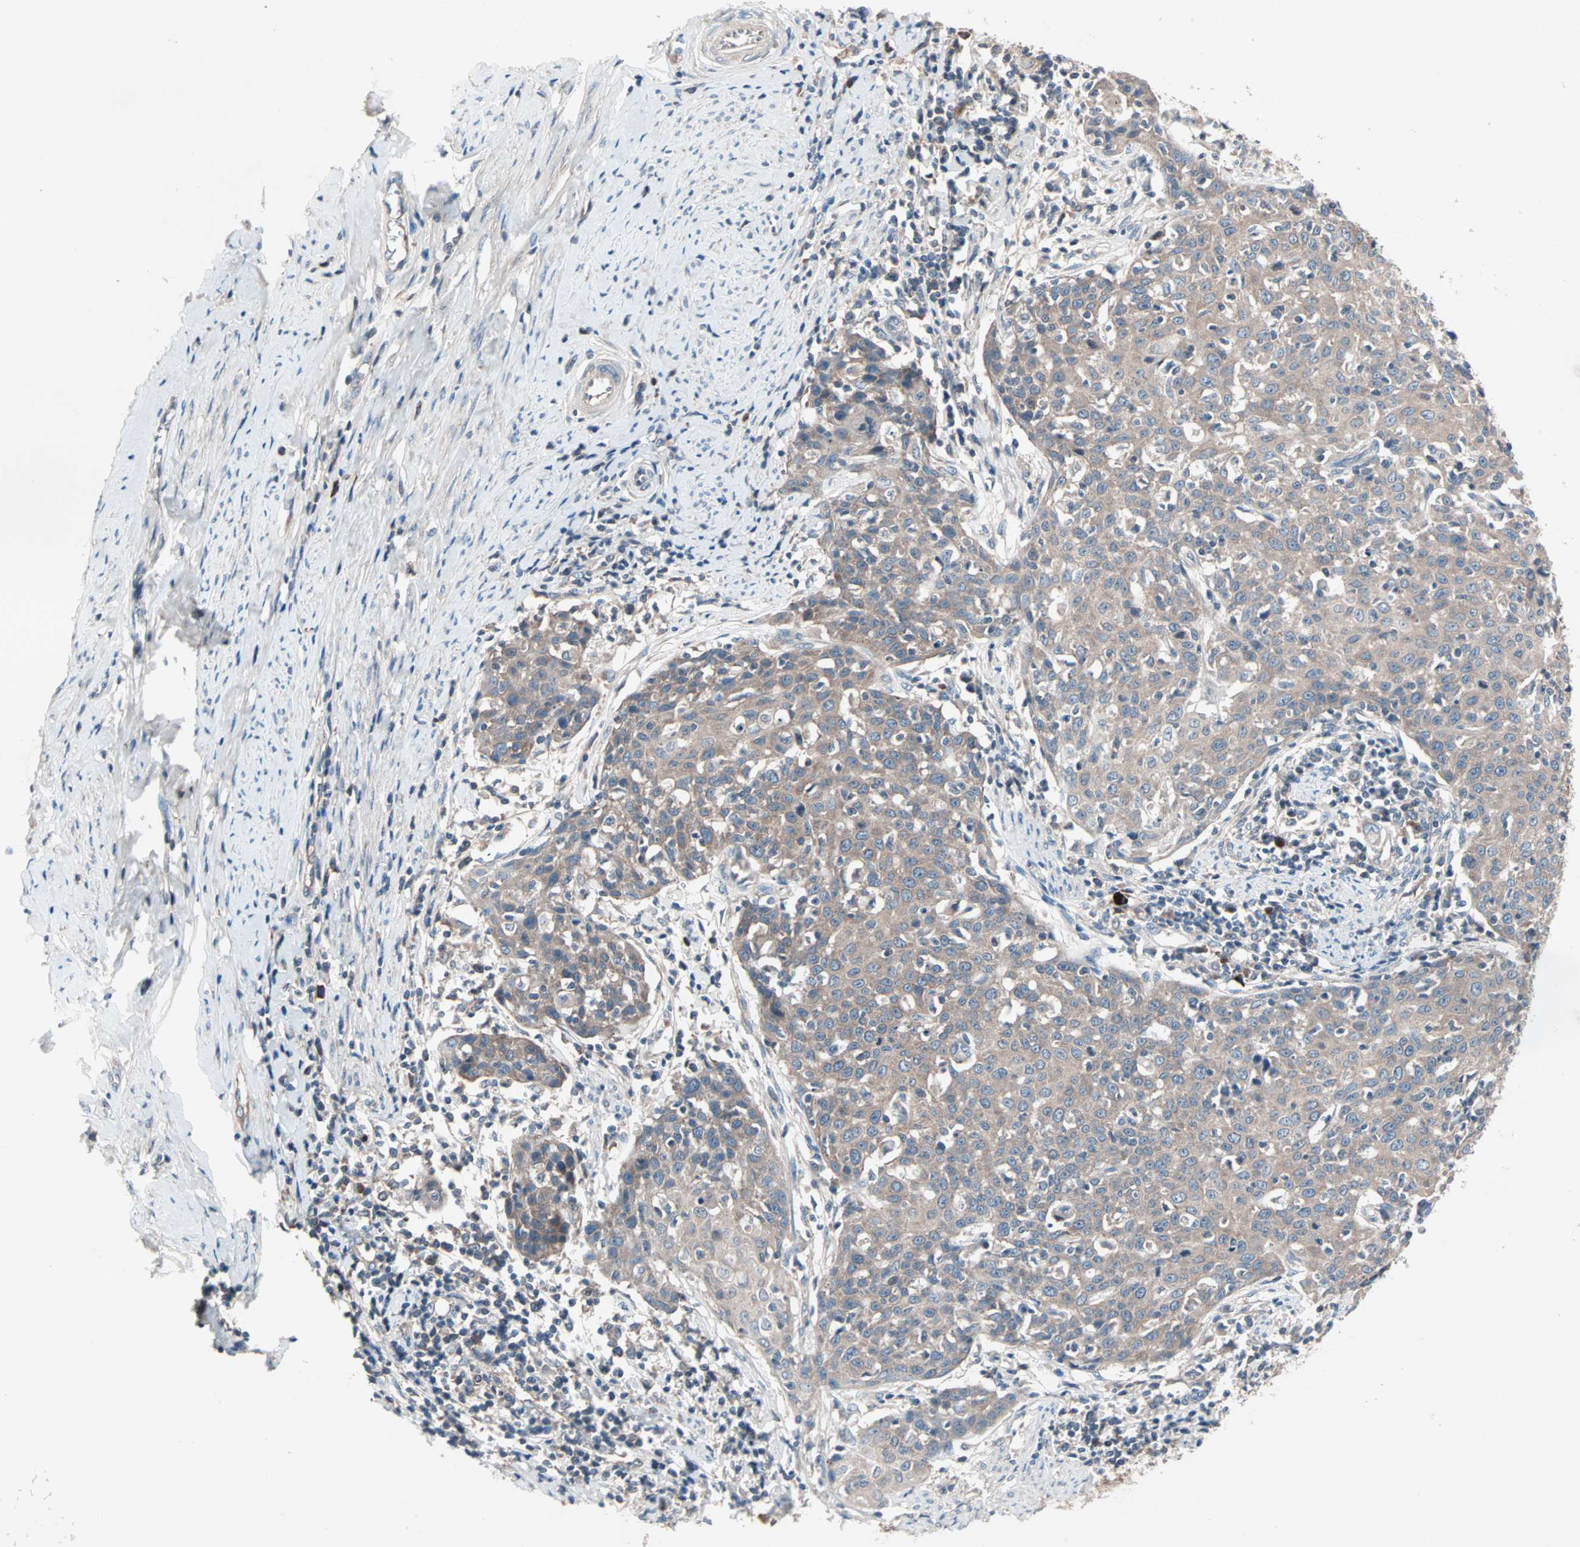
{"staining": {"intensity": "weak", "quantity": ">75%", "location": "cytoplasmic/membranous"}, "tissue": "cervical cancer", "cell_type": "Tumor cells", "image_type": "cancer", "snomed": [{"axis": "morphology", "description": "Squamous cell carcinoma, NOS"}, {"axis": "topography", "description": "Cervix"}], "caption": "Weak cytoplasmic/membranous expression is present in approximately >75% of tumor cells in cervical cancer. The protein of interest is shown in brown color, while the nuclei are stained blue.", "gene": "CAD", "patient": {"sex": "female", "age": 38}}